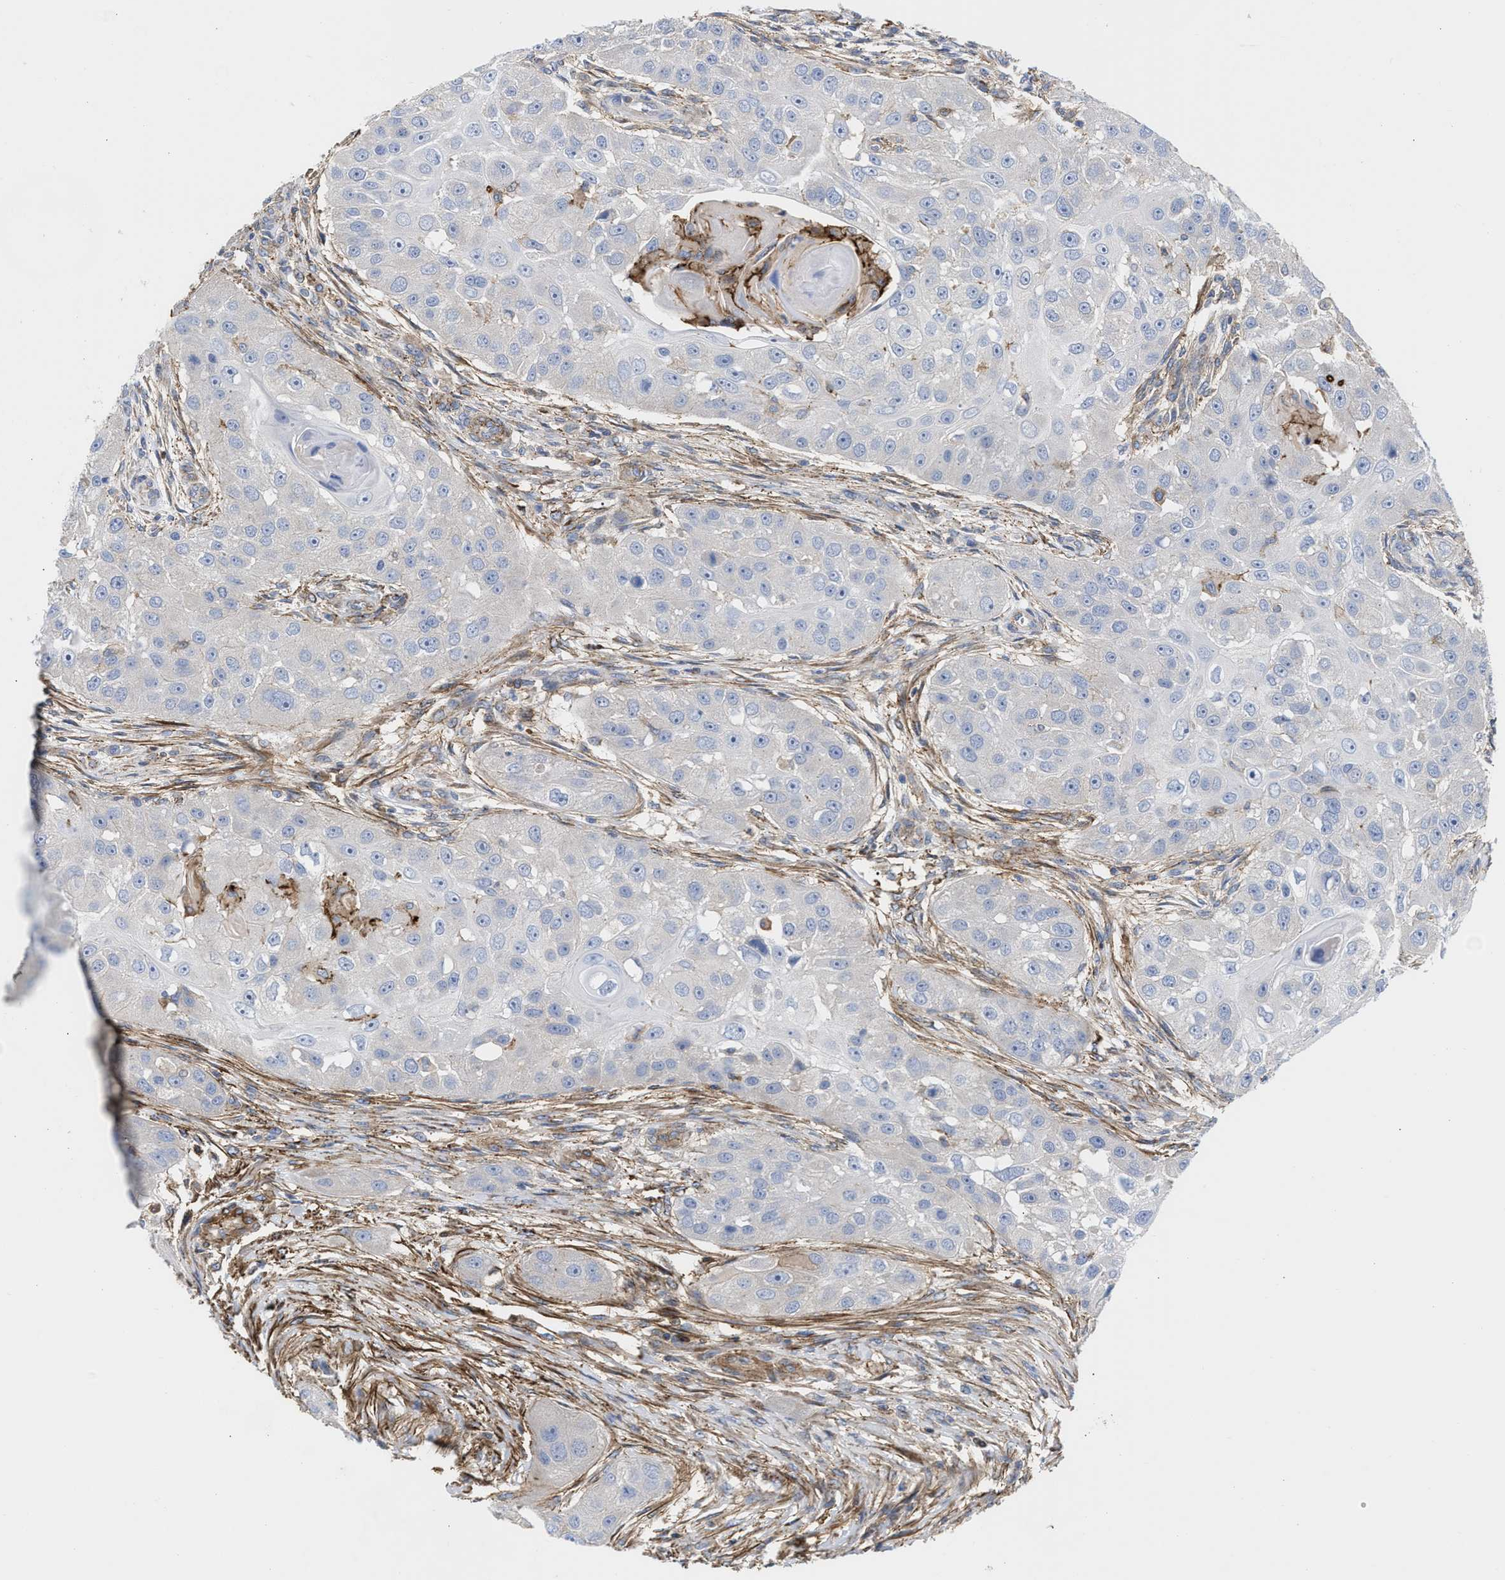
{"staining": {"intensity": "negative", "quantity": "none", "location": "none"}, "tissue": "head and neck cancer", "cell_type": "Tumor cells", "image_type": "cancer", "snomed": [{"axis": "morphology", "description": "Normal tissue, NOS"}, {"axis": "morphology", "description": "Squamous cell carcinoma, NOS"}, {"axis": "topography", "description": "Skeletal muscle"}, {"axis": "topography", "description": "Head-Neck"}], "caption": "Histopathology image shows no significant protein positivity in tumor cells of head and neck squamous cell carcinoma.", "gene": "HS3ST5", "patient": {"sex": "male", "age": 51}}